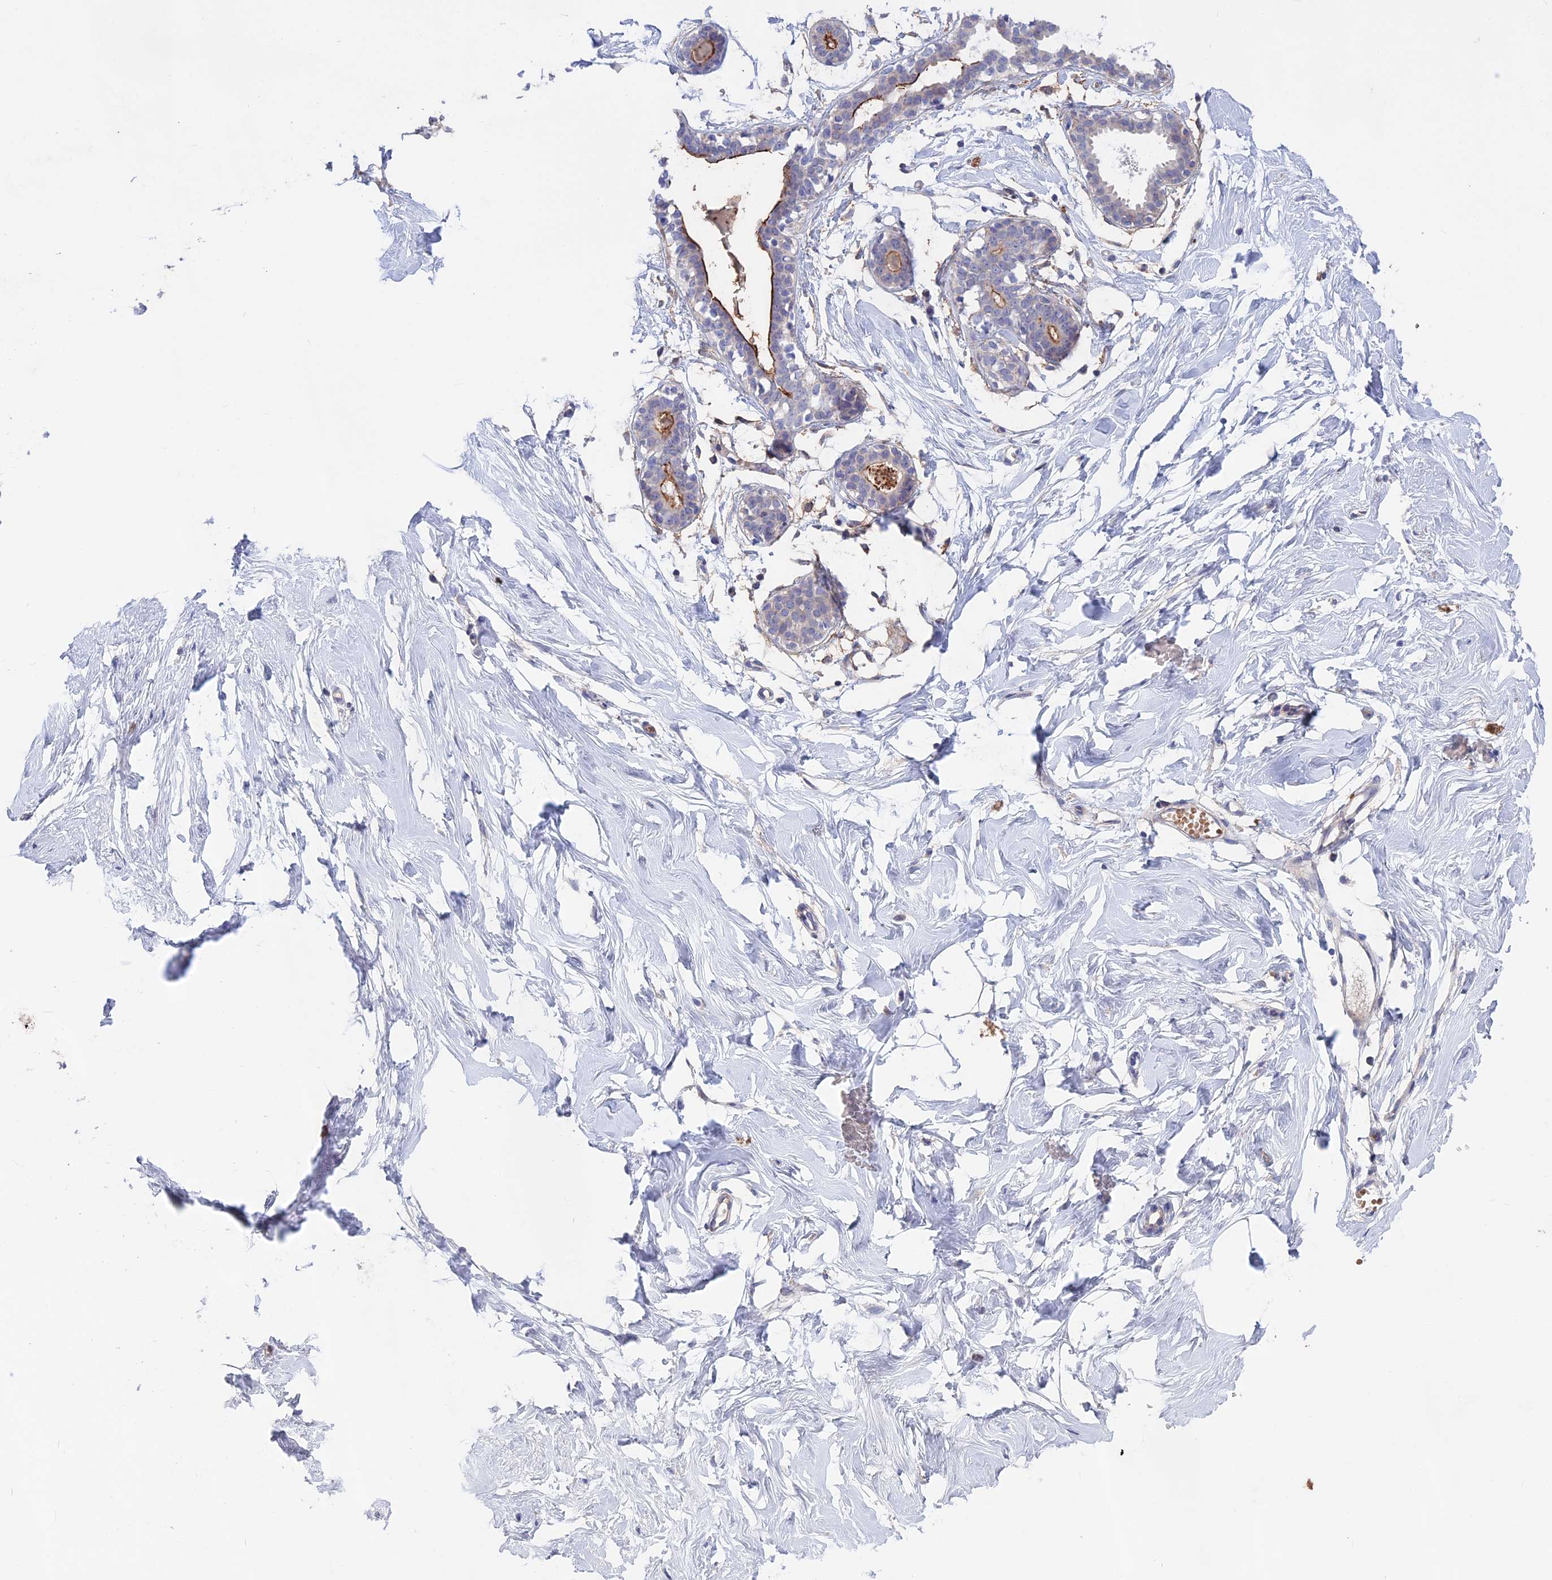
{"staining": {"intensity": "negative", "quantity": "none", "location": "none"}, "tissue": "breast", "cell_type": "Adipocytes", "image_type": "normal", "snomed": [{"axis": "morphology", "description": "Normal tissue, NOS"}, {"axis": "morphology", "description": "Adenoma, NOS"}, {"axis": "topography", "description": "Breast"}], "caption": "This is an immunohistochemistry photomicrograph of unremarkable breast. There is no staining in adipocytes.", "gene": "SLC2A6", "patient": {"sex": "female", "age": 23}}